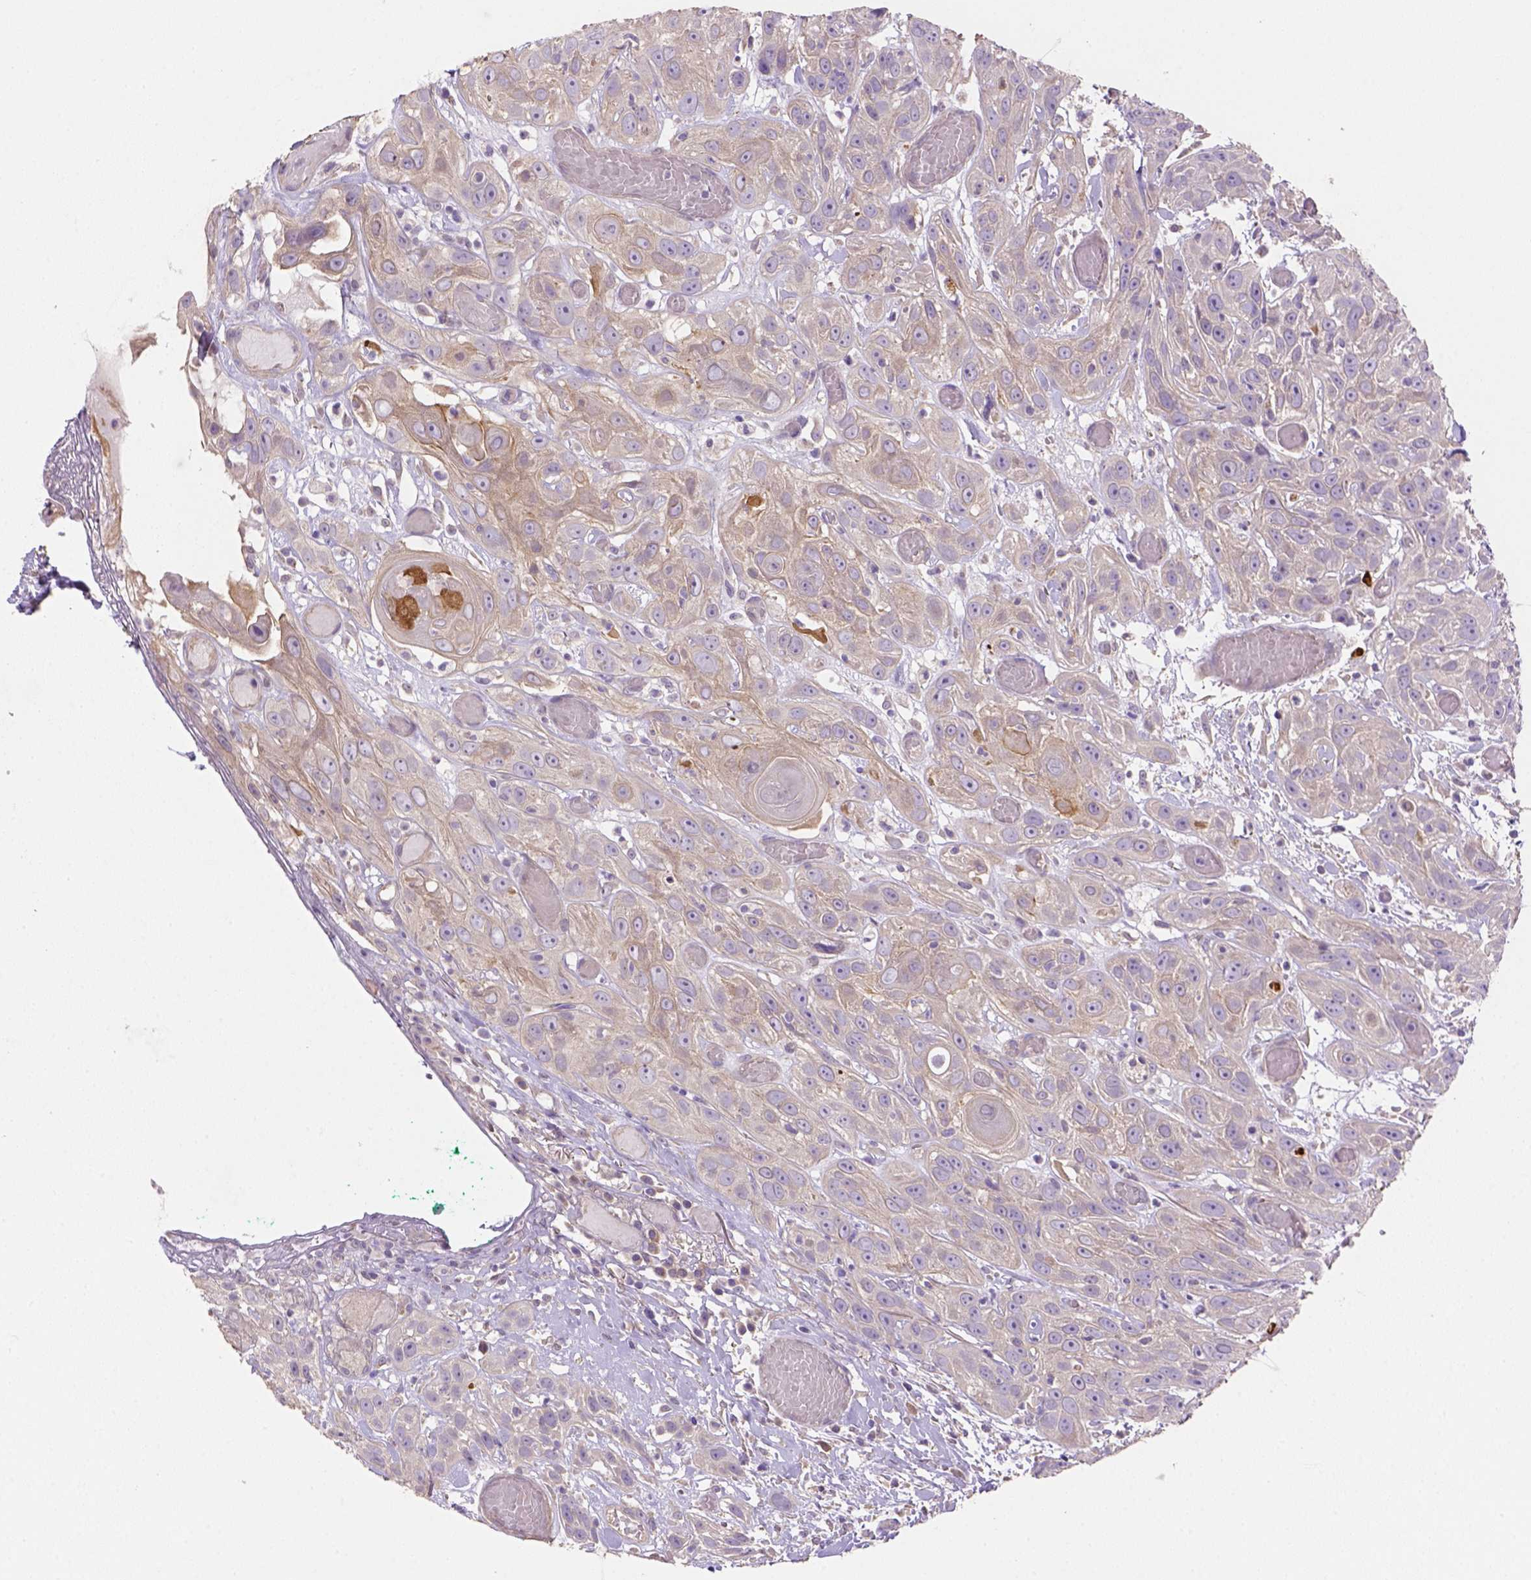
{"staining": {"intensity": "weak", "quantity": "25%-75%", "location": "cytoplasmic/membranous"}, "tissue": "head and neck cancer", "cell_type": "Tumor cells", "image_type": "cancer", "snomed": [{"axis": "morphology", "description": "Normal tissue, NOS"}, {"axis": "morphology", "description": "Squamous cell carcinoma, NOS"}, {"axis": "topography", "description": "Oral tissue"}, {"axis": "topography", "description": "Salivary gland"}, {"axis": "topography", "description": "Head-Neck"}], "caption": "Protein expression analysis of head and neck cancer reveals weak cytoplasmic/membranous expression in approximately 25%-75% of tumor cells.", "gene": "HTRA1", "patient": {"sex": "female", "age": 62}}